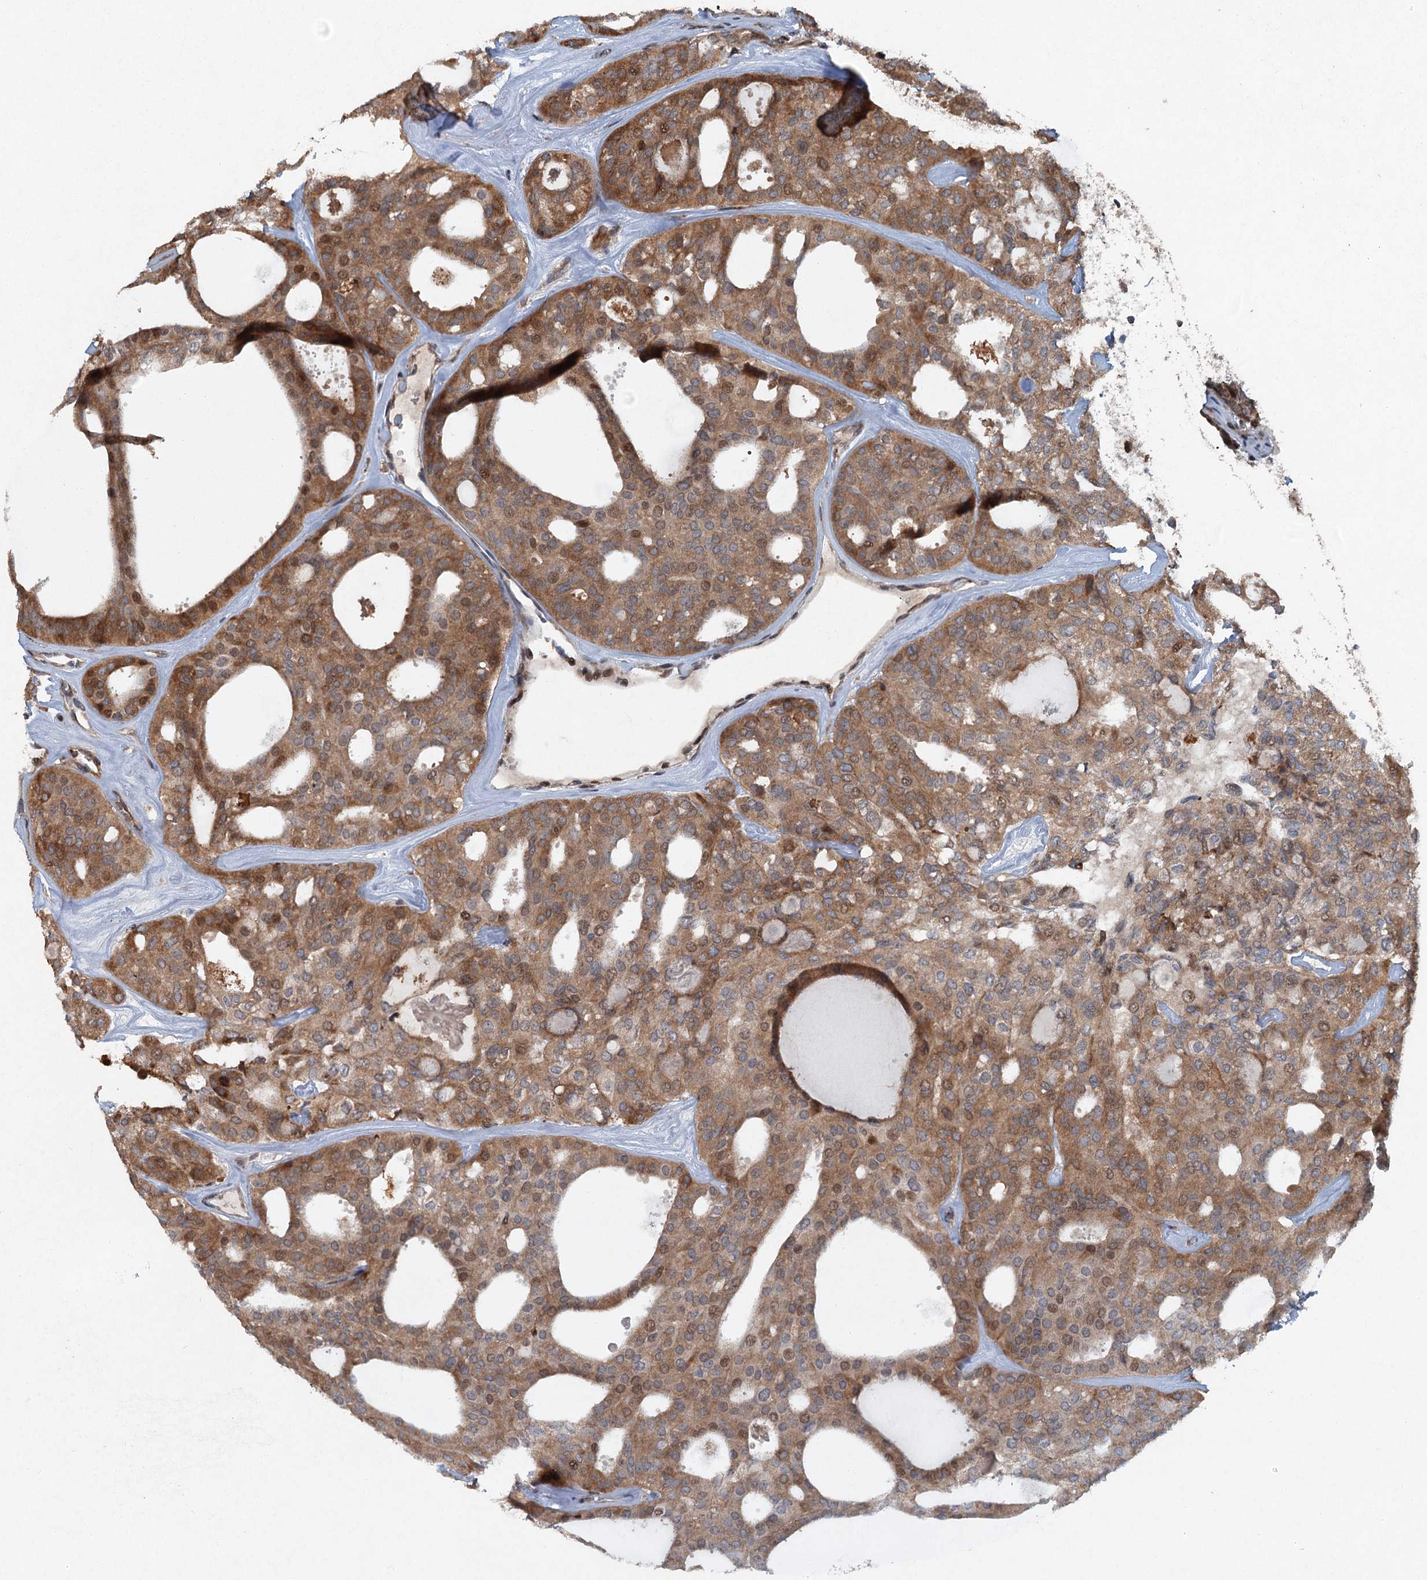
{"staining": {"intensity": "moderate", "quantity": ">75%", "location": "cytoplasmic/membranous,nuclear"}, "tissue": "thyroid cancer", "cell_type": "Tumor cells", "image_type": "cancer", "snomed": [{"axis": "morphology", "description": "Follicular adenoma carcinoma, NOS"}, {"axis": "topography", "description": "Thyroid gland"}], "caption": "Immunohistochemical staining of thyroid cancer (follicular adenoma carcinoma) displays medium levels of moderate cytoplasmic/membranous and nuclear protein positivity in approximately >75% of tumor cells. (IHC, brightfield microscopy, high magnification).", "gene": "SRPX2", "patient": {"sex": "male", "age": 75}}